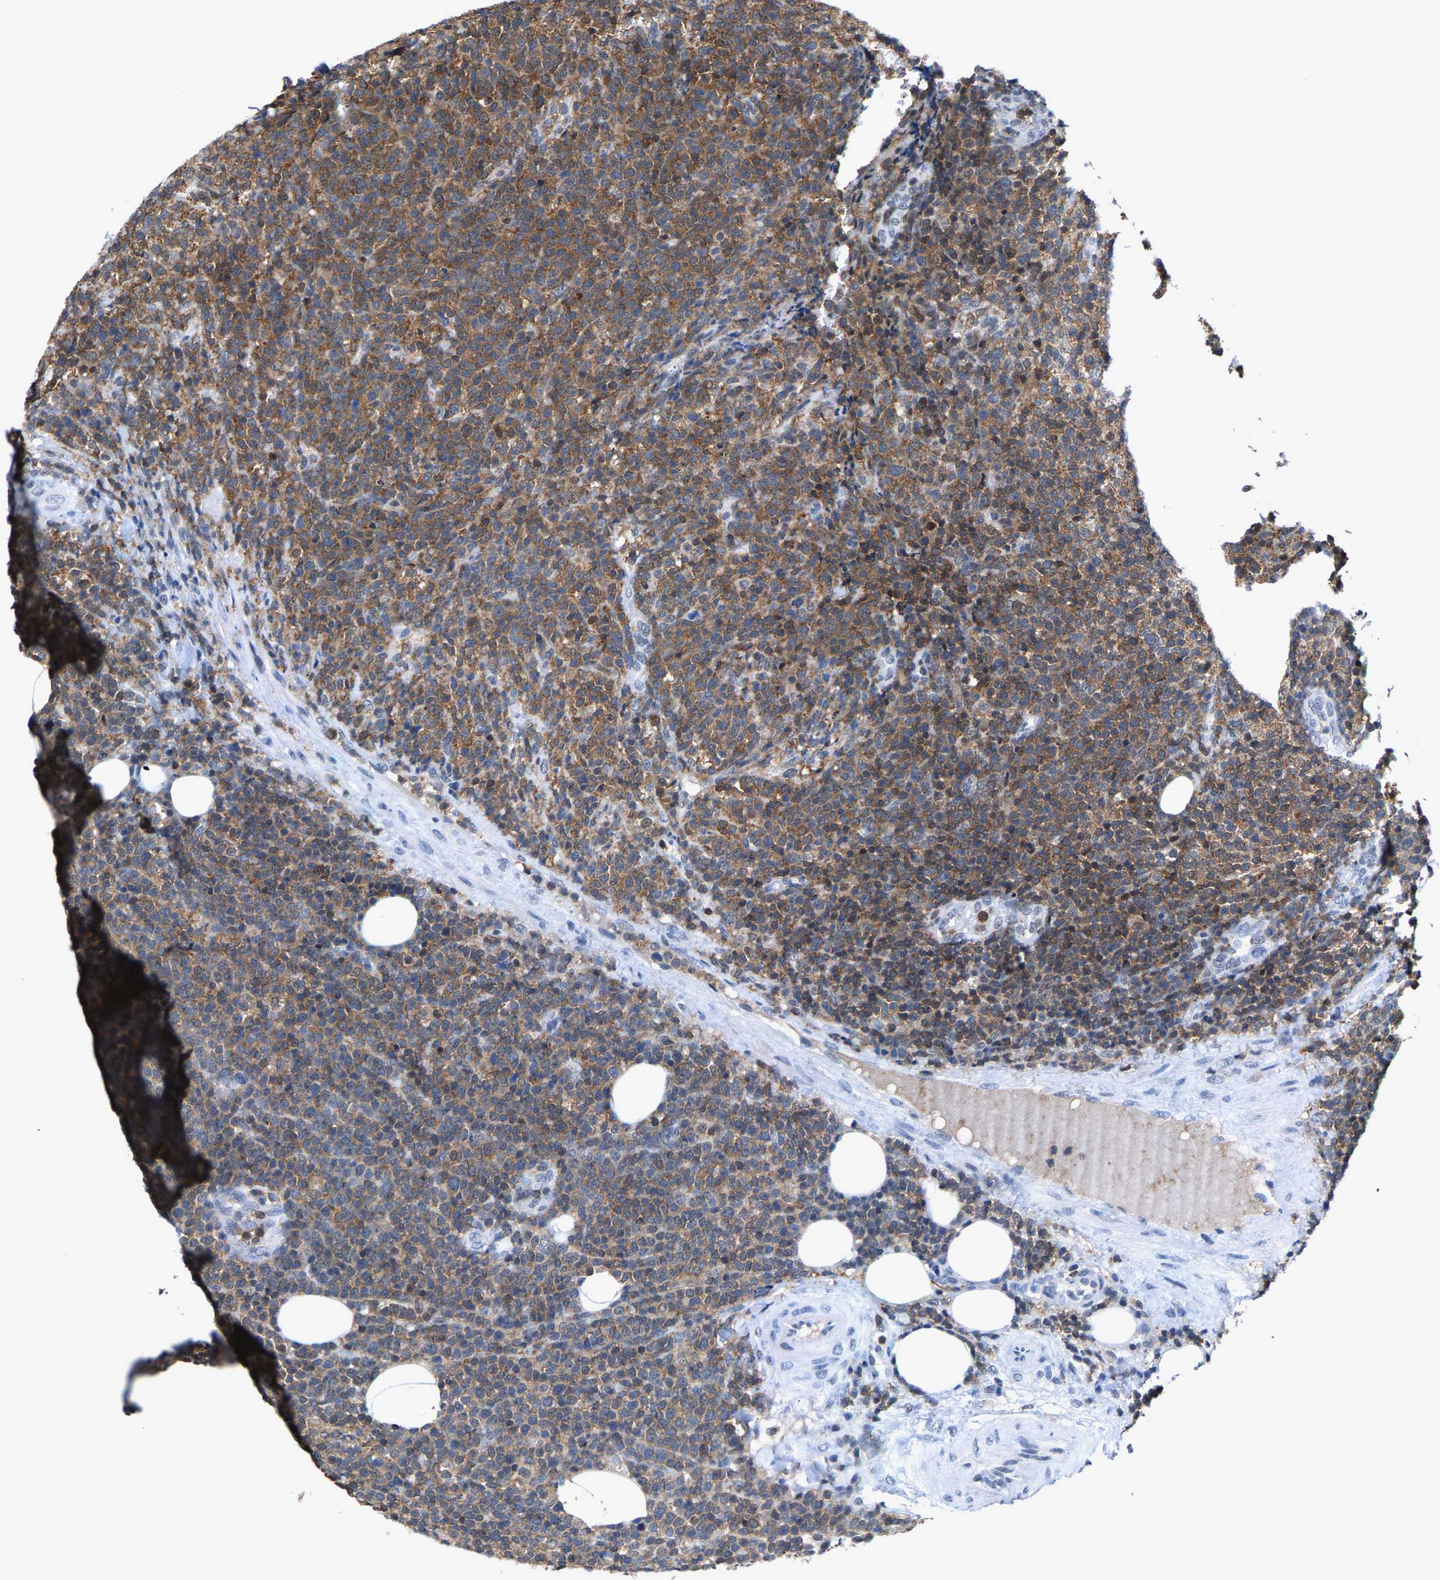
{"staining": {"intensity": "moderate", "quantity": ">75%", "location": "cytoplasmic/membranous"}, "tissue": "lymphoma", "cell_type": "Tumor cells", "image_type": "cancer", "snomed": [{"axis": "morphology", "description": "Malignant lymphoma, non-Hodgkin's type, High grade"}, {"axis": "topography", "description": "Lymph node"}], "caption": "This histopathology image displays immunohistochemistry staining of high-grade malignant lymphoma, non-Hodgkin's type, with medium moderate cytoplasmic/membranous staining in approximately >75% of tumor cells.", "gene": "FGD3", "patient": {"sex": "male", "age": 61}}